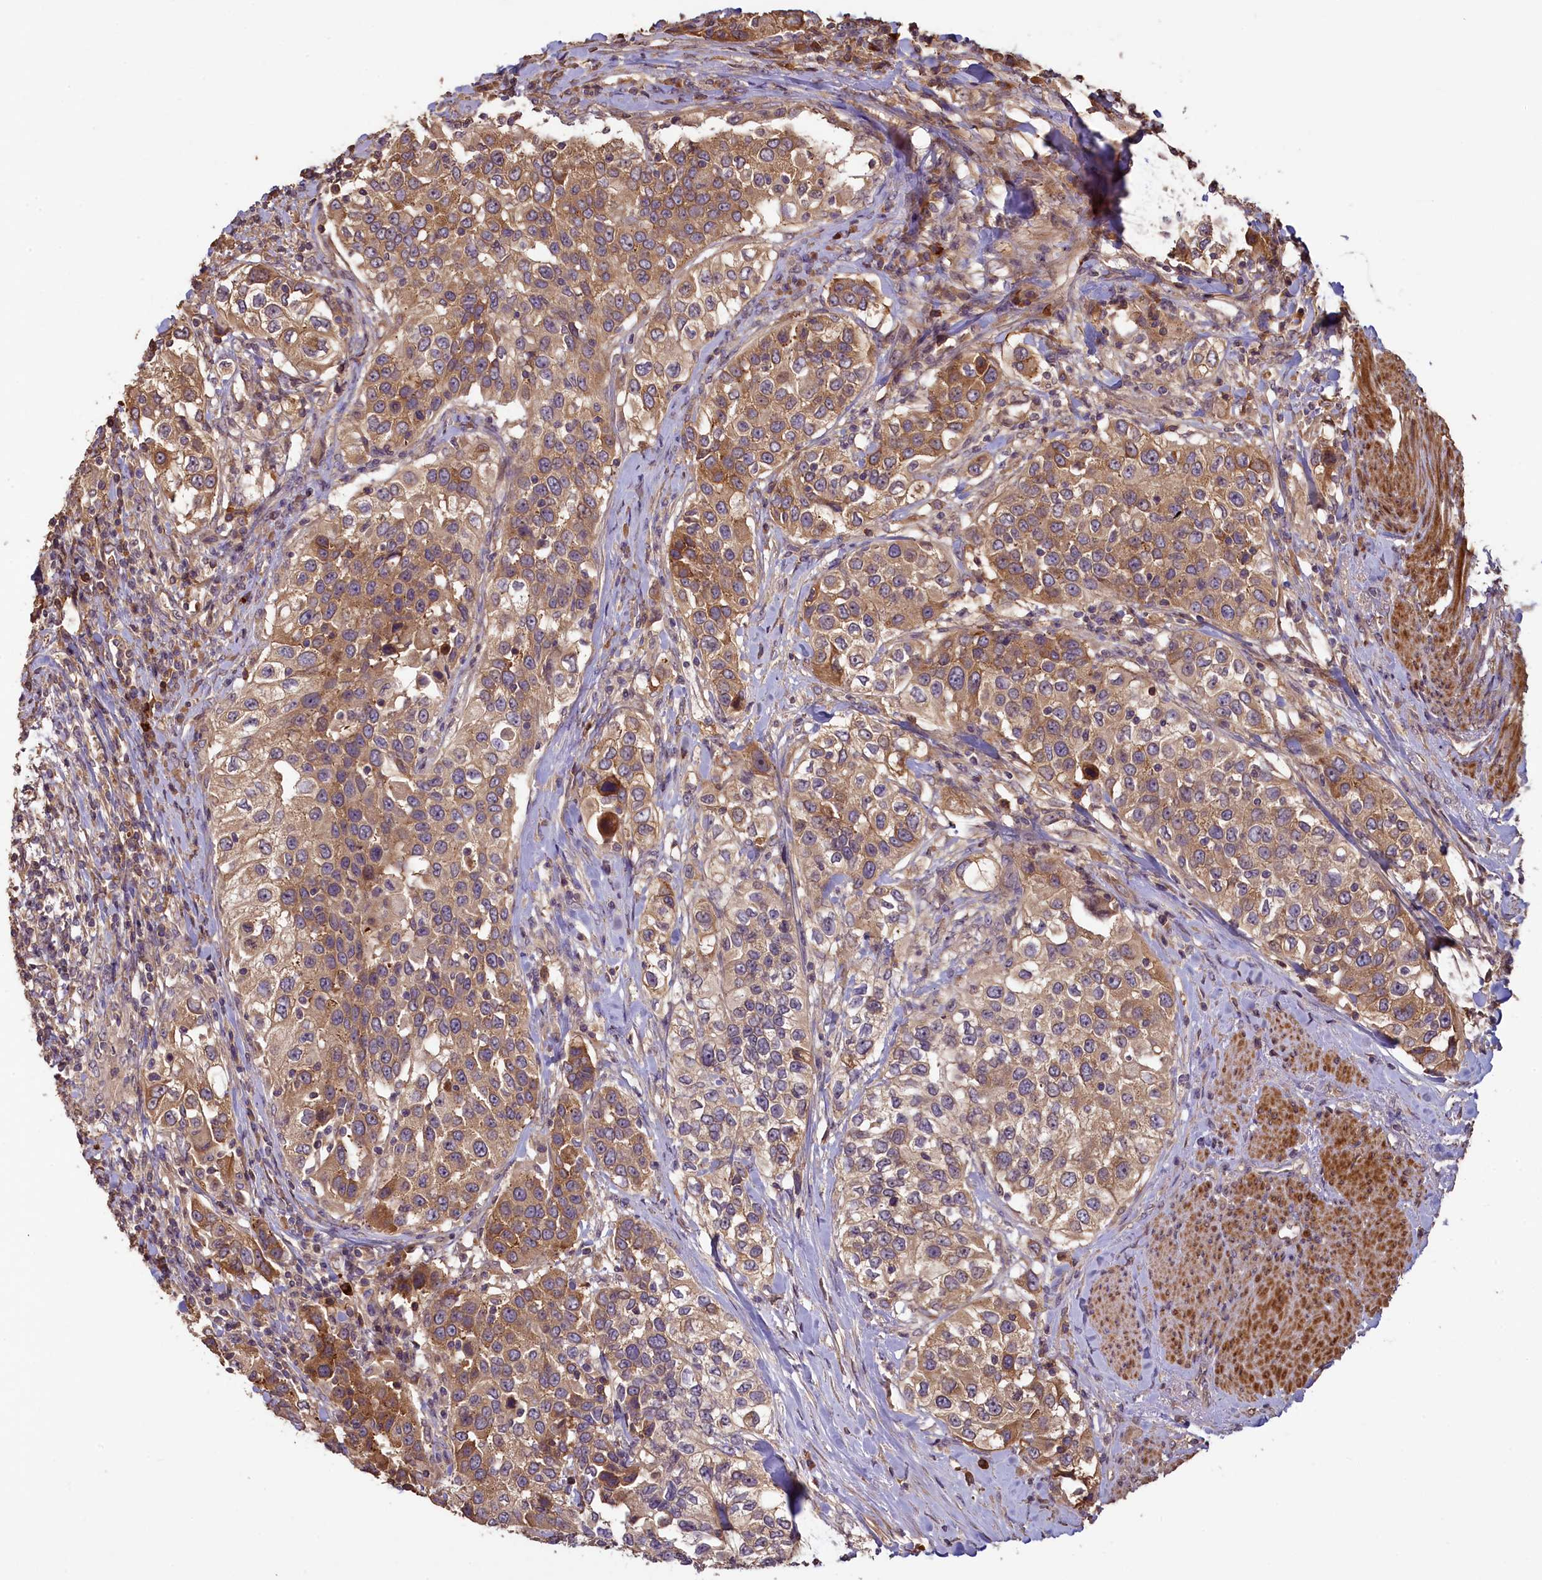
{"staining": {"intensity": "moderate", "quantity": ">75%", "location": "cytoplasmic/membranous"}, "tissue": "urothelial cancer", "cell_type": "Tumor cells", "image_type": "cancer", "snomed": [{"axis": "morphology", "description": "Urothelial carcinoma, High grade"}, {"axis": "topography", "description": "Urinary bladder"}], "caption": "Moderate cytoplasmic/membranous positivity for a protein is seen in about >75% of tumor cells of urothelial carcinoma (high-grade) using immunohistochemistry (IHC).", "gene": "NUDT6", "patient": {"sex": "female", "age": 80}}